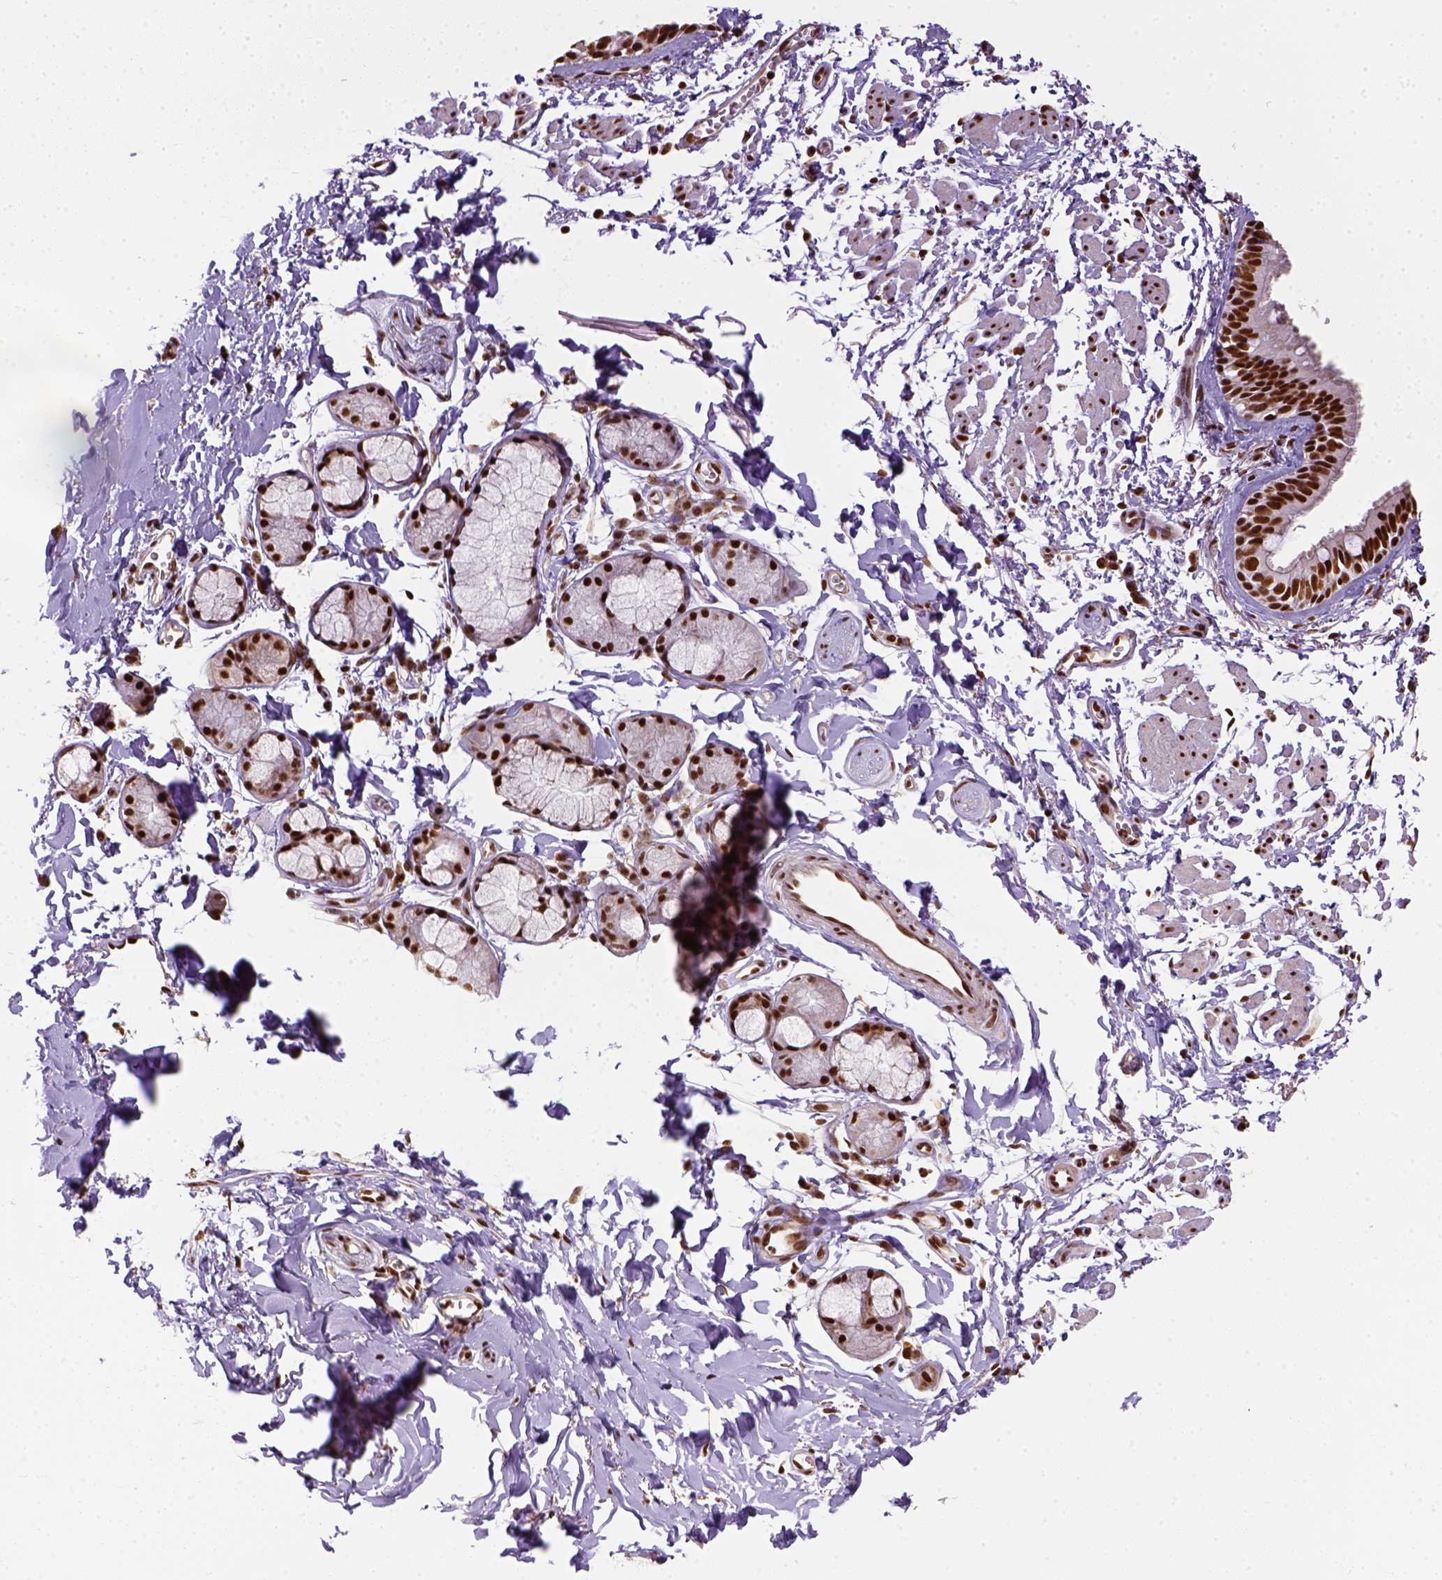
{"staining": {"intensity": "strong", "quantity": ">75%", "location": "nuclear"}, "tissue": "bronchus", "cell_type": "Respiratory epithelial cells", "image_type": "normal", "snomed": [{"axis": "morphology", "description": "Normal tissue, NOS"}, {"axis": "topography", "description": "Cartilage tissue"}, {"axis": "topography", "description": "Bronchus"}], "caption": "Immunohistochemical staining of benign human bronchus displays >75% levels of strong nuclear protein positivity in approximately >75% of respiratory epithelial cells. The staining was performed using DAB to visualize the protein expression in brown, while the nuclei were stained in blue with hematoxylin (Magnification: 20x).", "gene": "CCAR1", "patient": {"sex": "female", "age": 59}}